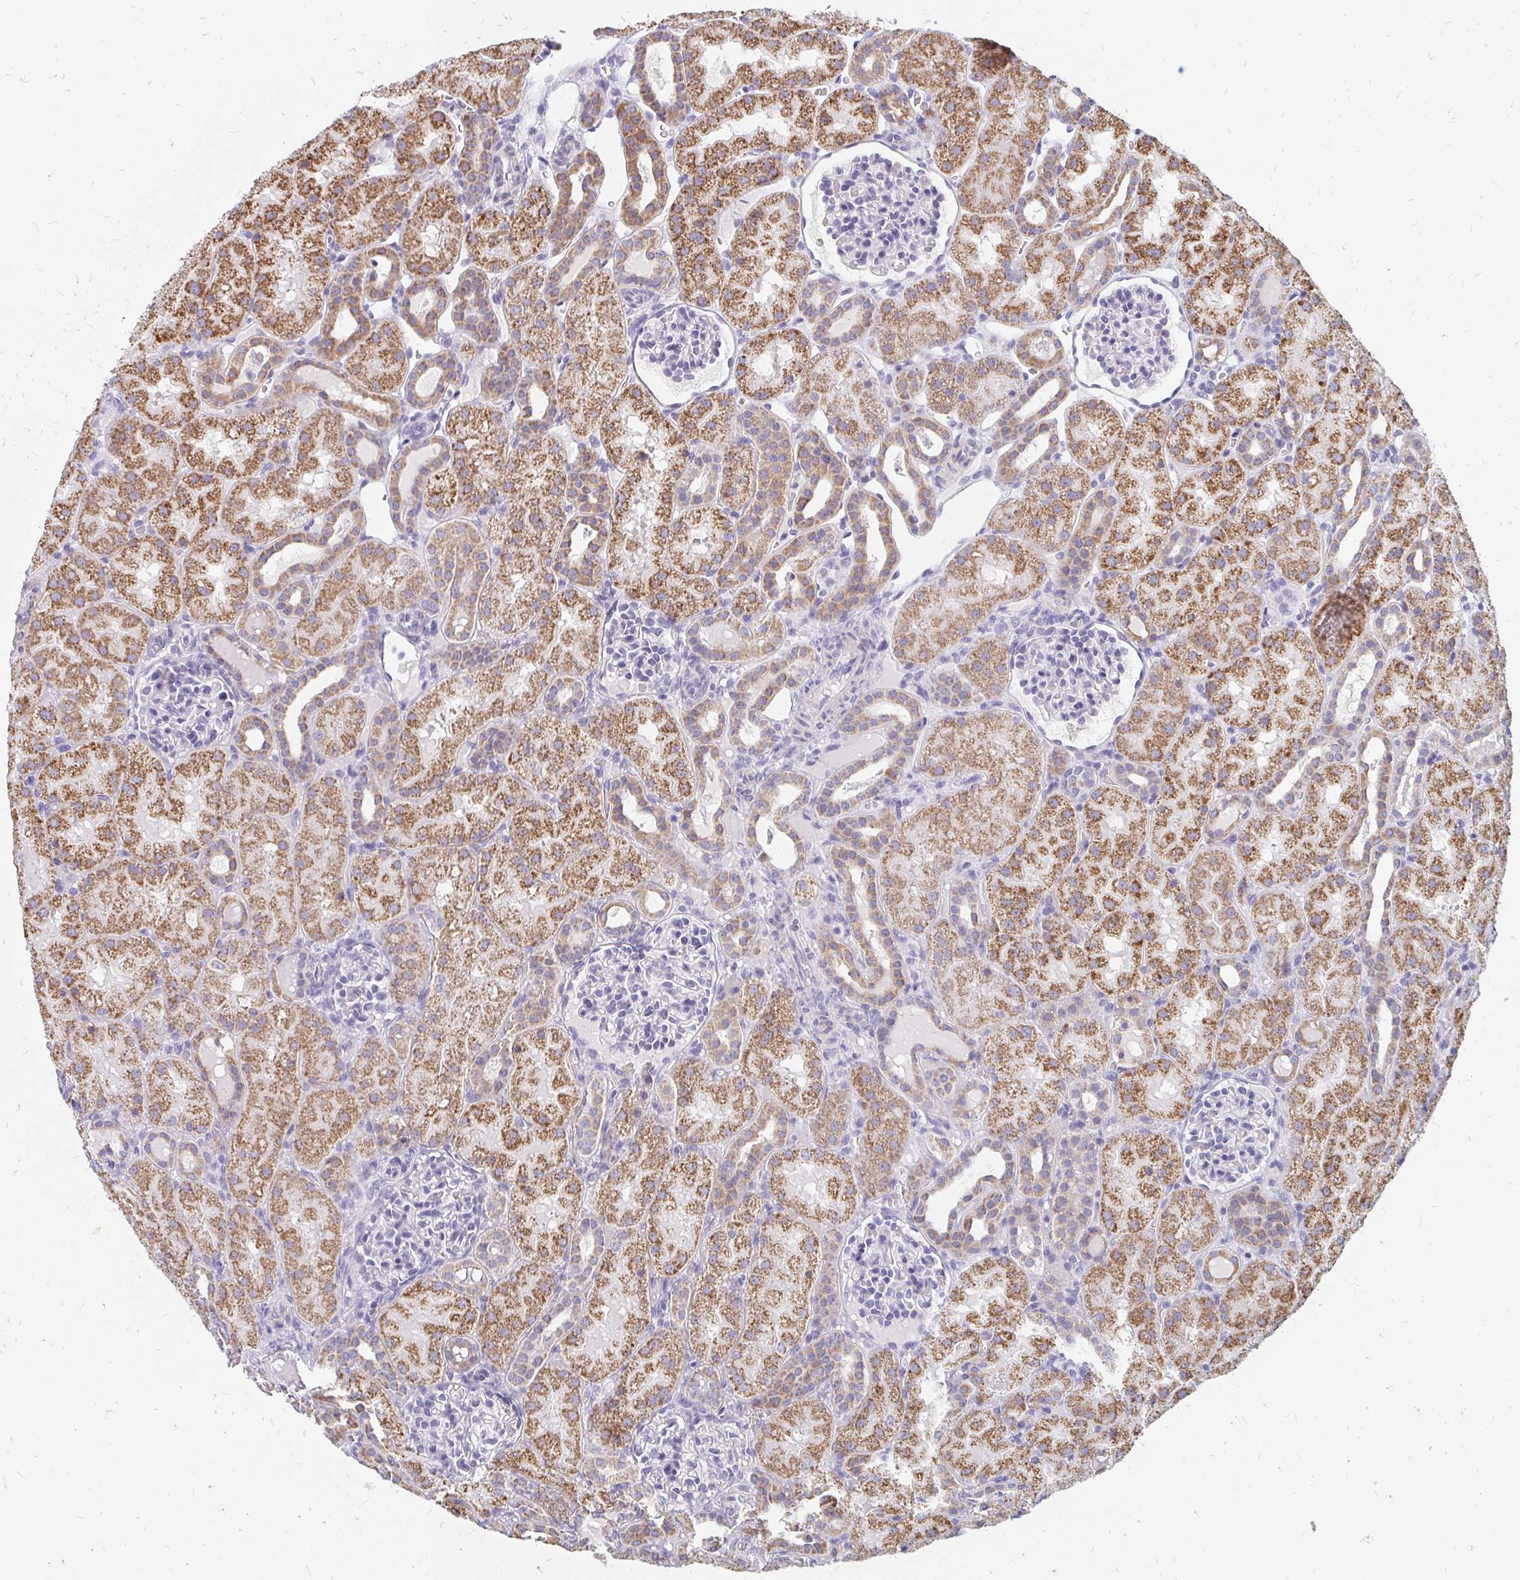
{"staining": {"intensity": "weak", "quantity": "<25%", "location": "cytoplasmic/membranous"}, "tissue": "kidney", "cell_type": "Cells in glomeruli", "image_type": "normal", "snomed": [{"axis": "morphology", "description": "Normal tissue, NOS"}, {"axis": "topography", "description": "Kidney"}], "caption": "This is an IHC histopathology image of benign human kidney. There is no expression in cells in glomeruli.", "gene": "OR10V1", "patient": {"sex": "male", "age": 2}}